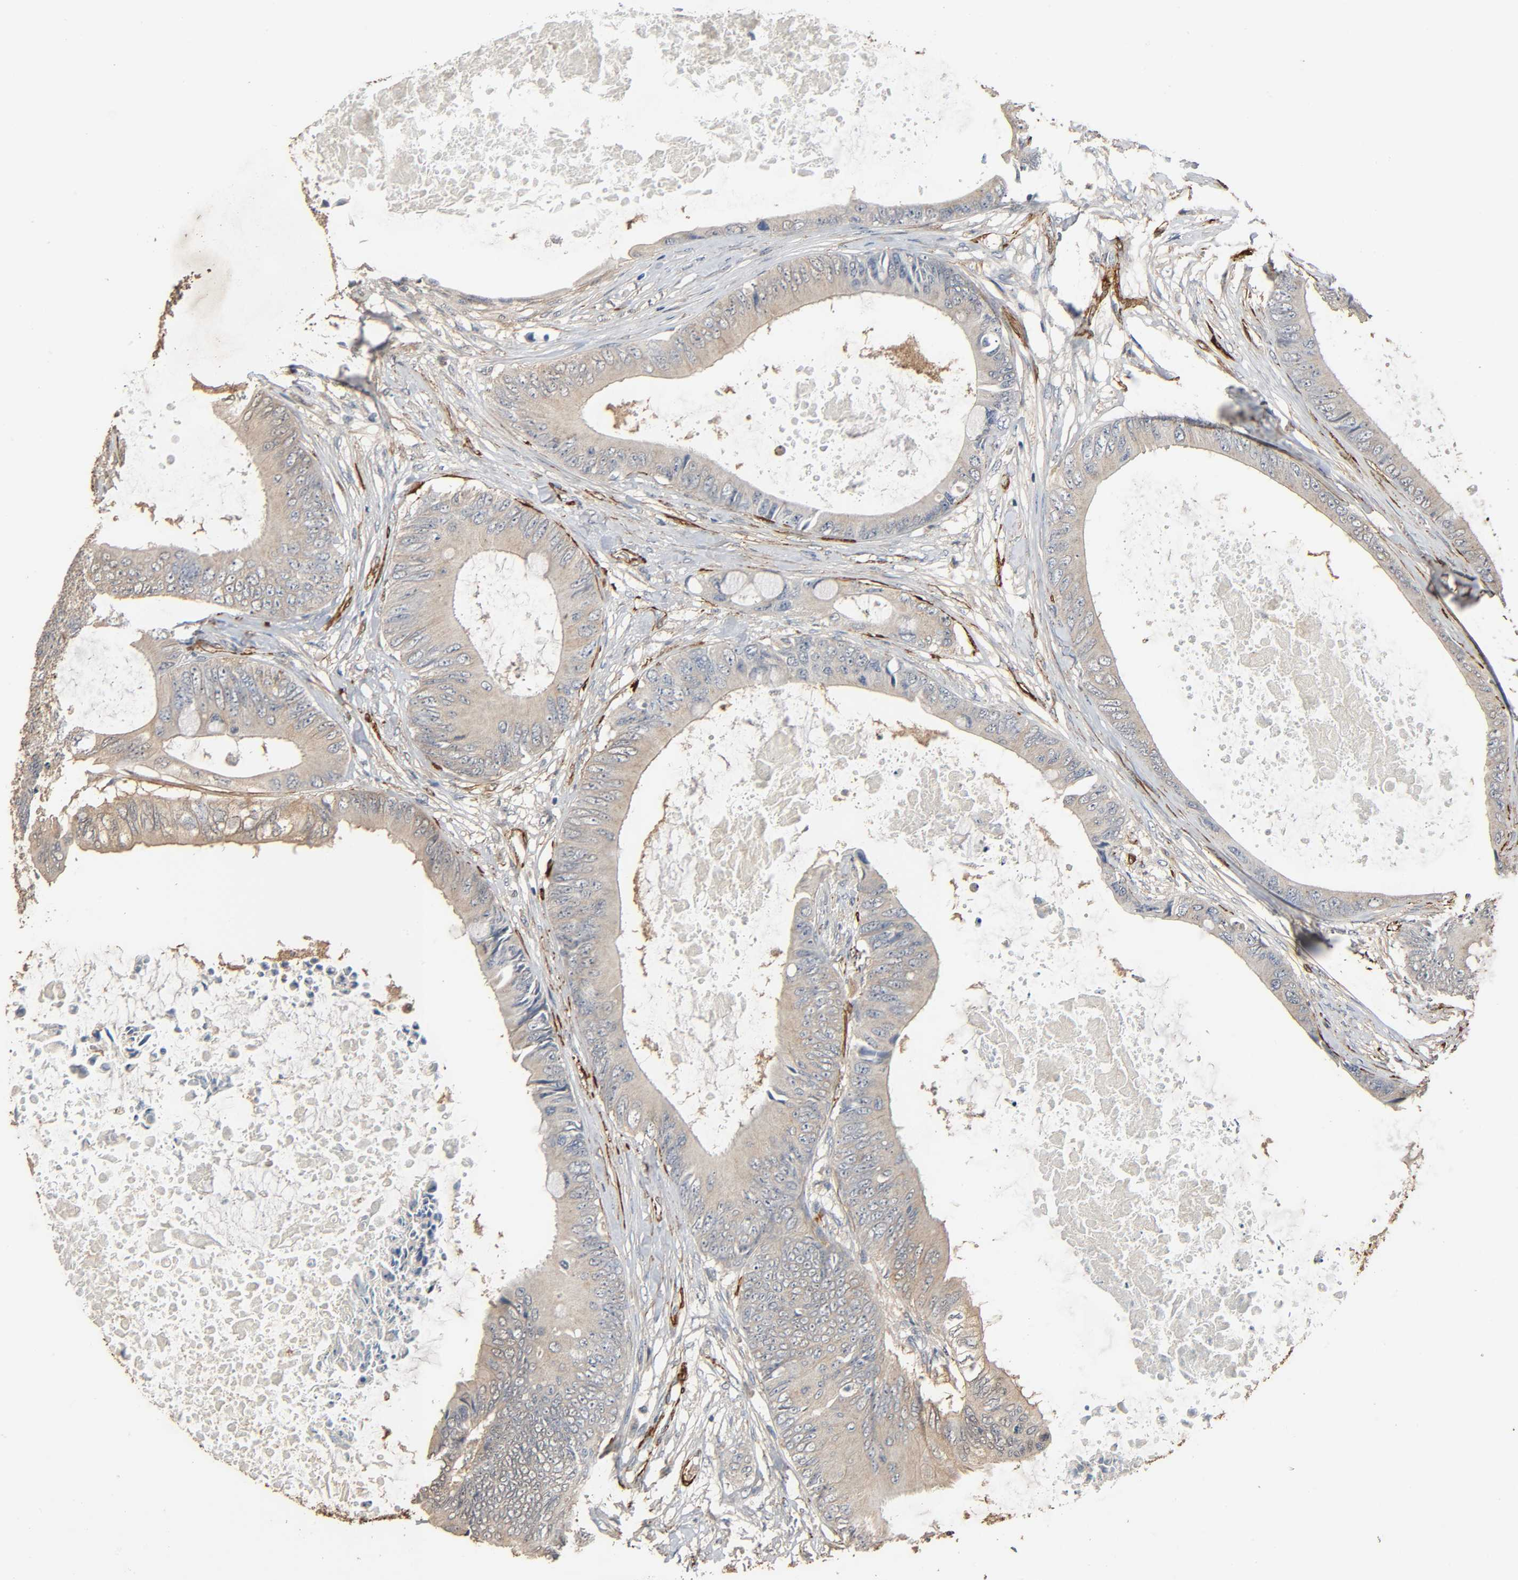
{"staining": {"intensity": "weak", "quantity": ">75%", "location": "cytoplasmic/membranous"}, "tissue": "colorectal cancer", "cell_type": "Tumor cells", "image_type": "cancer", "snomed": [{"axis": "morphology", "description": "Normal tissue, NOS"}, {"axis": "morphology", "description": "Adenocarcinoma, NOS"}, {"axis": "topography", "description": "Rectum"}, {"axis": "topography", "description": "Peripheral nerve tissue"}], "caption": "IHC histopathology image of human colorectal adenocarcinoma stained for a protein (brown), which demonstrates low levels of weak cytoplasmic/membranous expression in approximately >75% of tumor cells.", "gene": "GSTA3", "patient": {"sex": "female", "age": 77}}